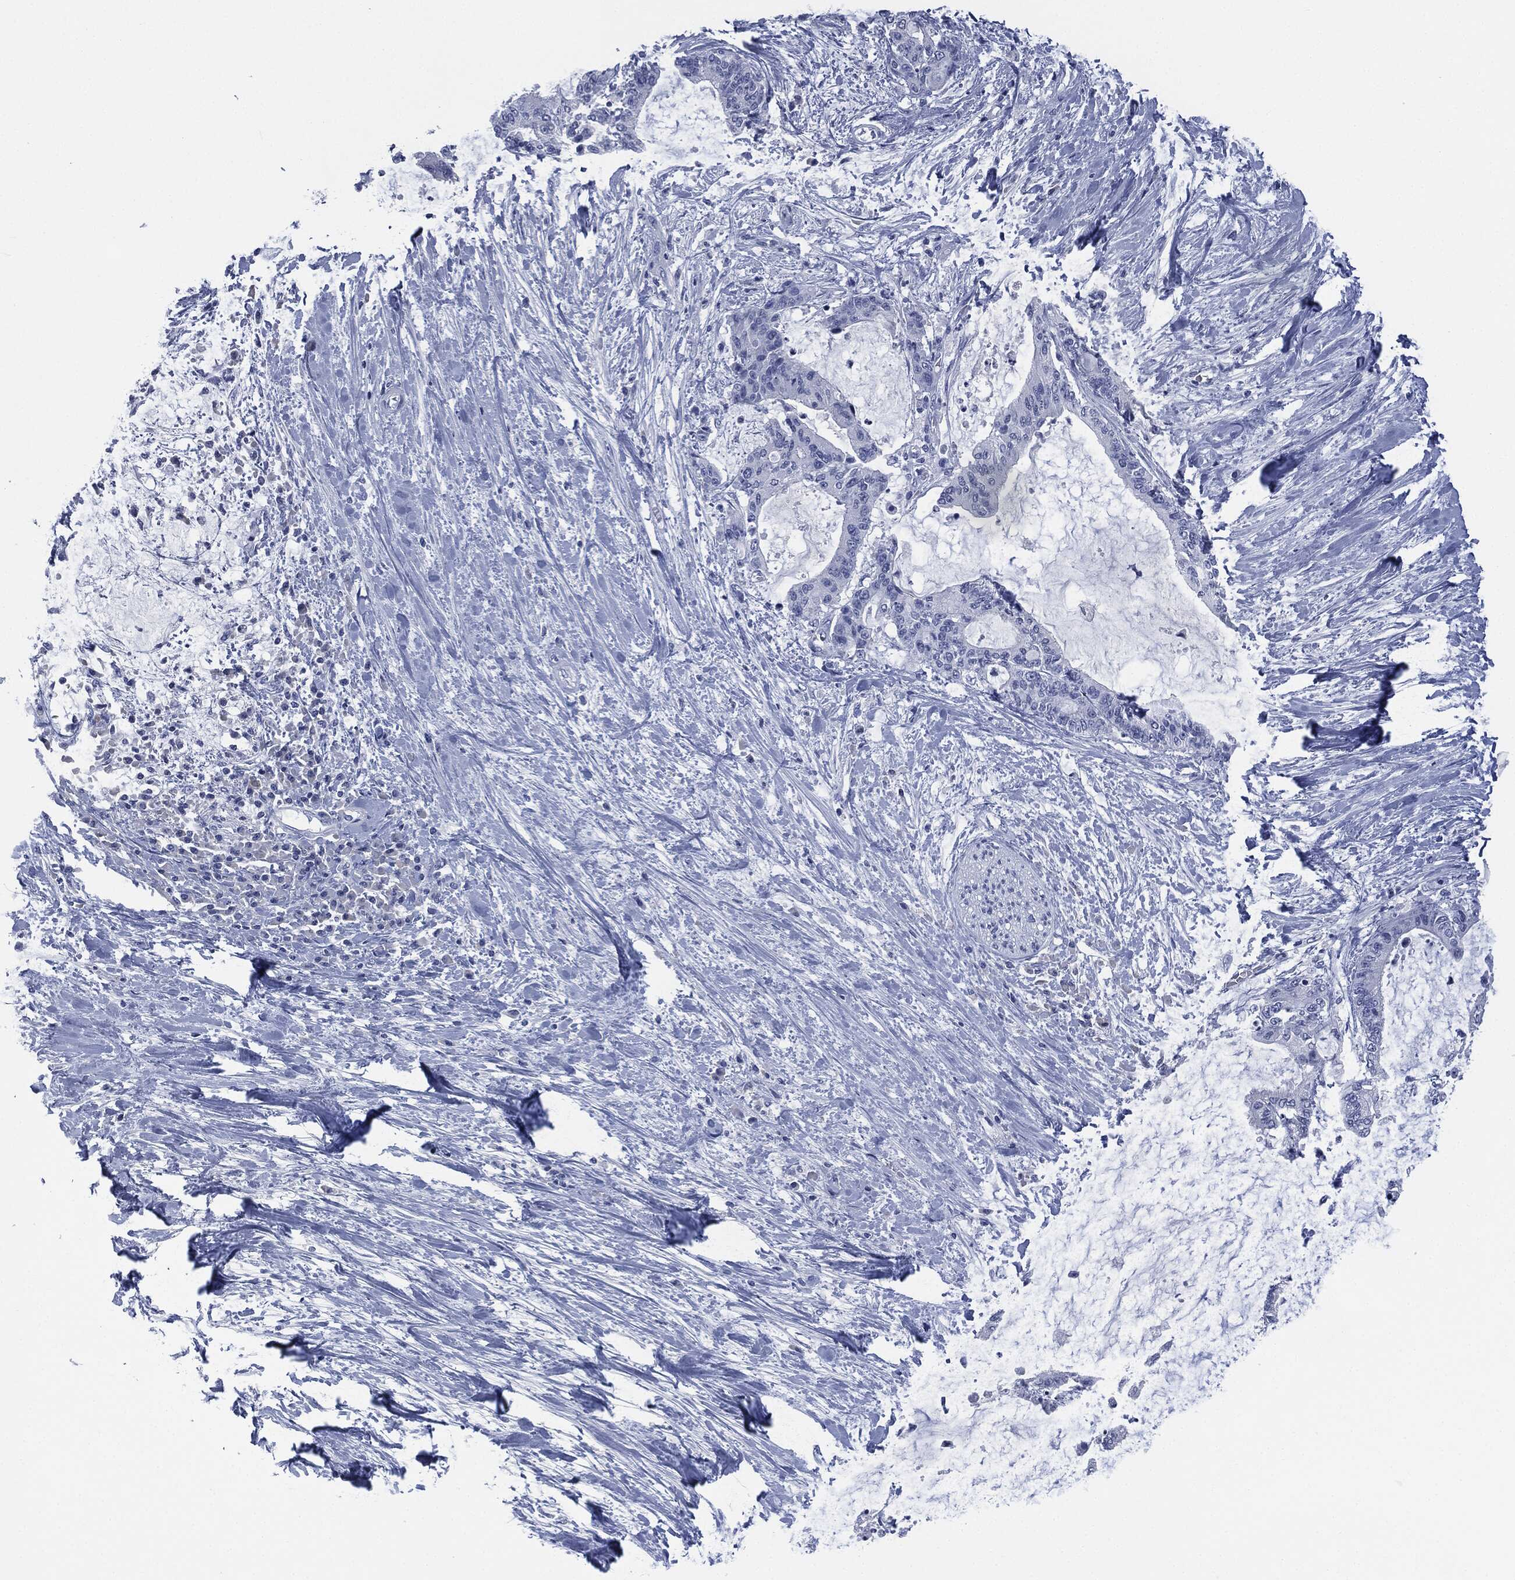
{"staining": {"intensity": "negative", "quantity": "none", "location": "none"}, "tissue": "liver cancer", "cell_type": "Tumor cells", "image_type": "cancer", "snomed": [{"axis": "morphology", "description": "Cholangiocarcinoma"}, {"axis": "topography", "description": "Liver"}], "caption": "There is no significant staining in tumor cells of cholangiocarcinoma (liver).", "gene": "MUC16", "patient": {"sex": "female", "age": 73}}